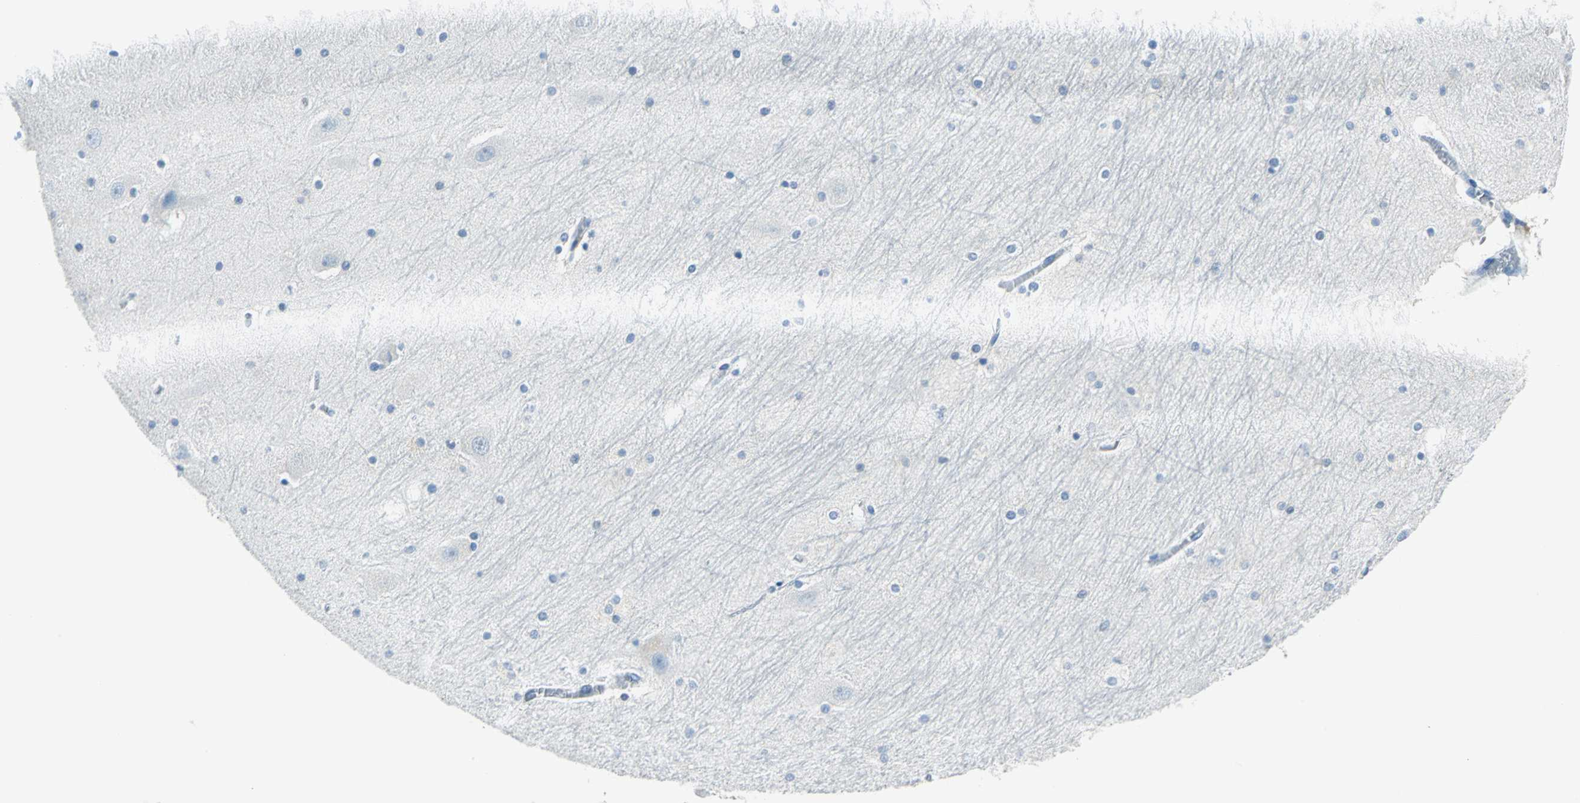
{"staining": {"intensity": "negative", "quantity": "none", "location": "none"}, "tissue": "hippocampus", "cell_type": "Glial cells", "image_type": "normal", "snomed": [{"axis": "morphology", "description": "Normal tissue, NOS"}, {"axis": "topography", "description": "Hippocampus"}], "caption": "IHC of unremarkable hippocampus demonstrates no expression in glial cells.", "gene": "AKR1A1", "patient": {"sex": "male", "age": 45}}